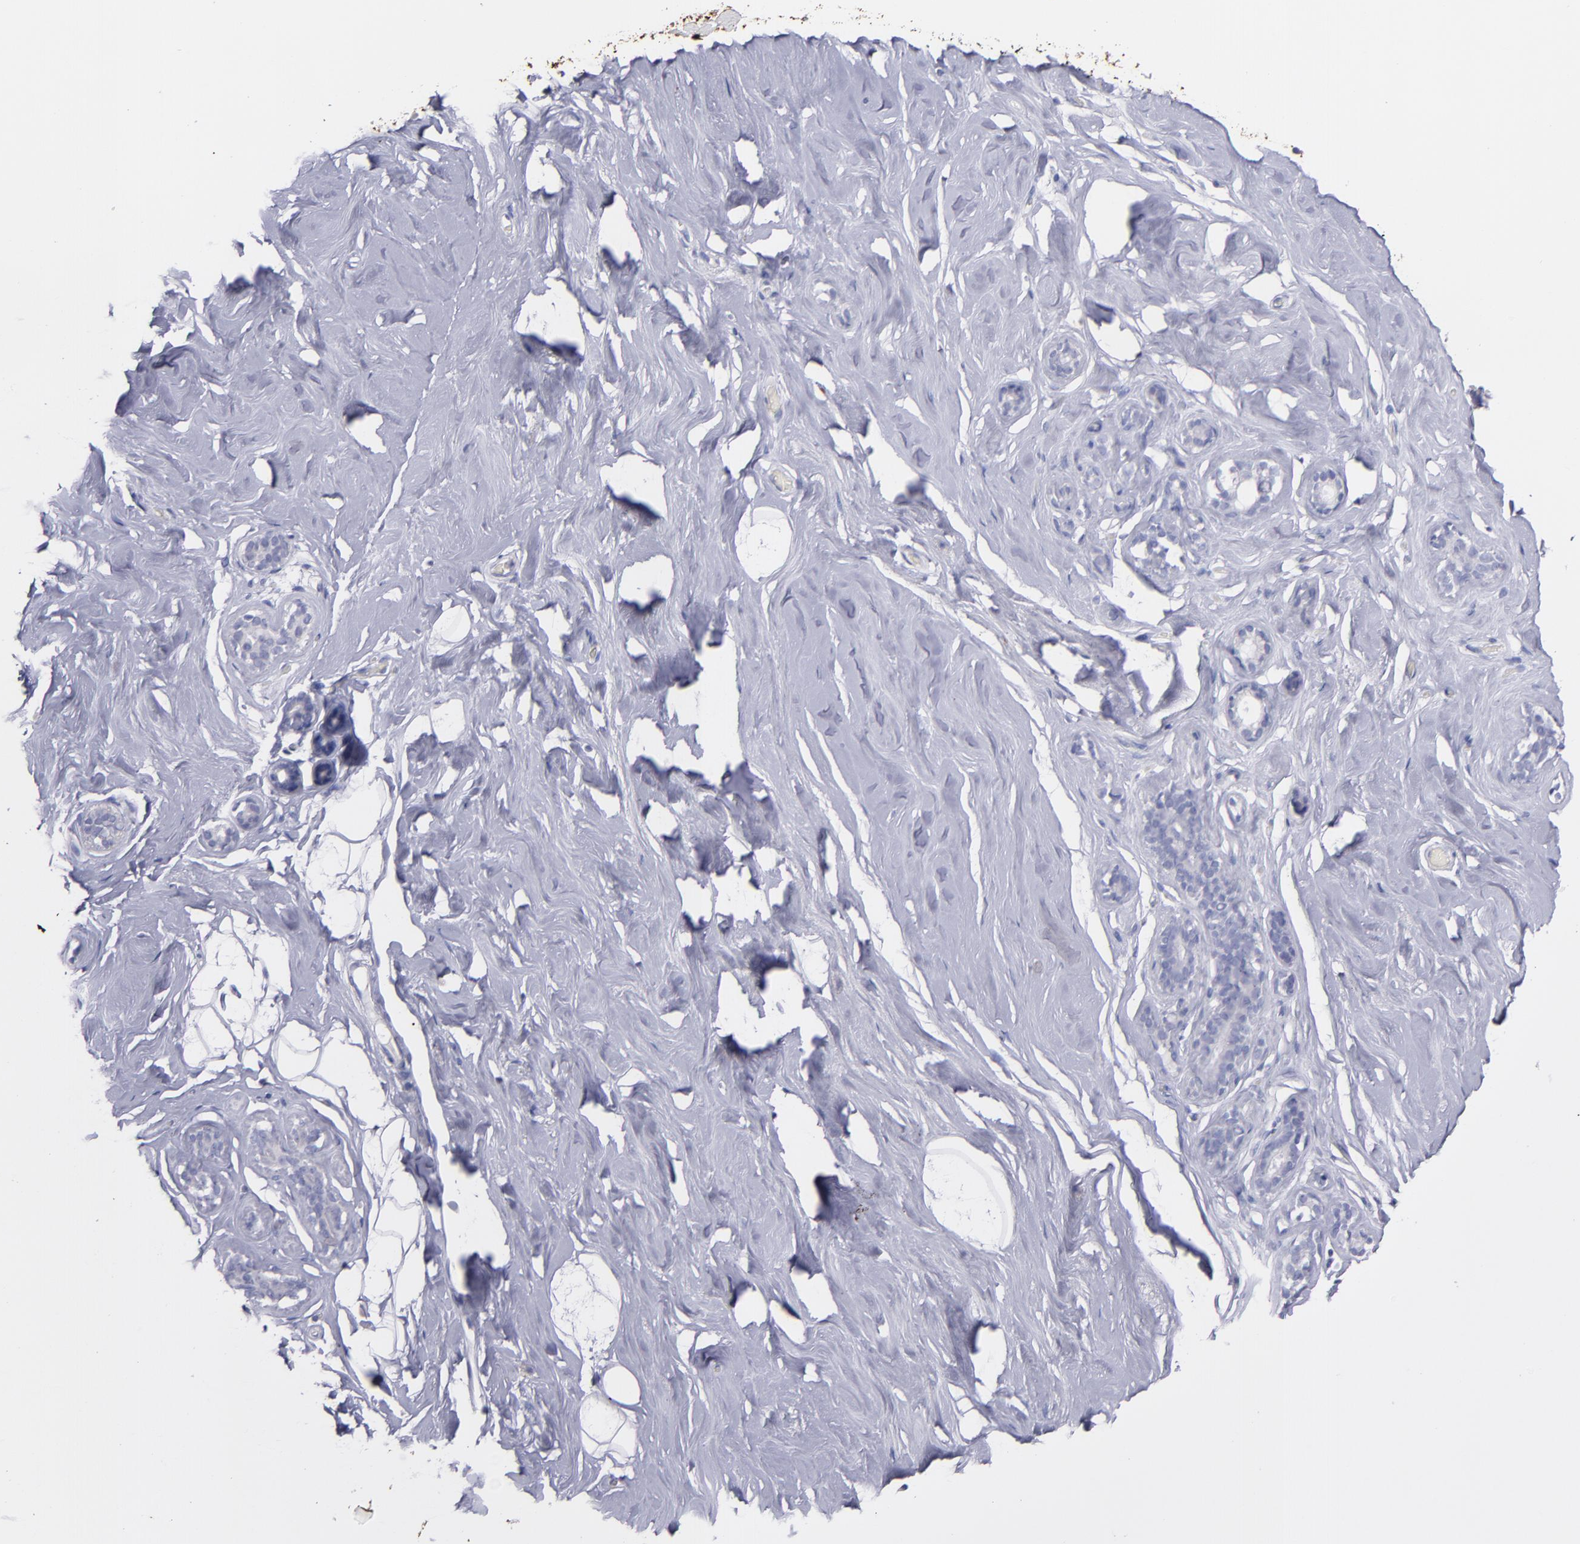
{"staining": {"intensity": "negative", "quantity": "none", "location": "none"}, "tissue": "breast", "cell_type": "Adipocytes", "image_type": "normal", "snomed": [{"axis": "morphology", "description": "Normal tissue, NOS"}, {"axis": "topography", "description": "Breast"}], "caption": "IHC histopathology image of unremarkable human breast stained for a protein (brown), which demonstrates no positivity in adipocytes. The staining is performed using DAB brown chromogen with nuclei counter-stained in using hematoxylin.", "gene": "SNAP25", "patient": {"sex": "female", "age": 75}}